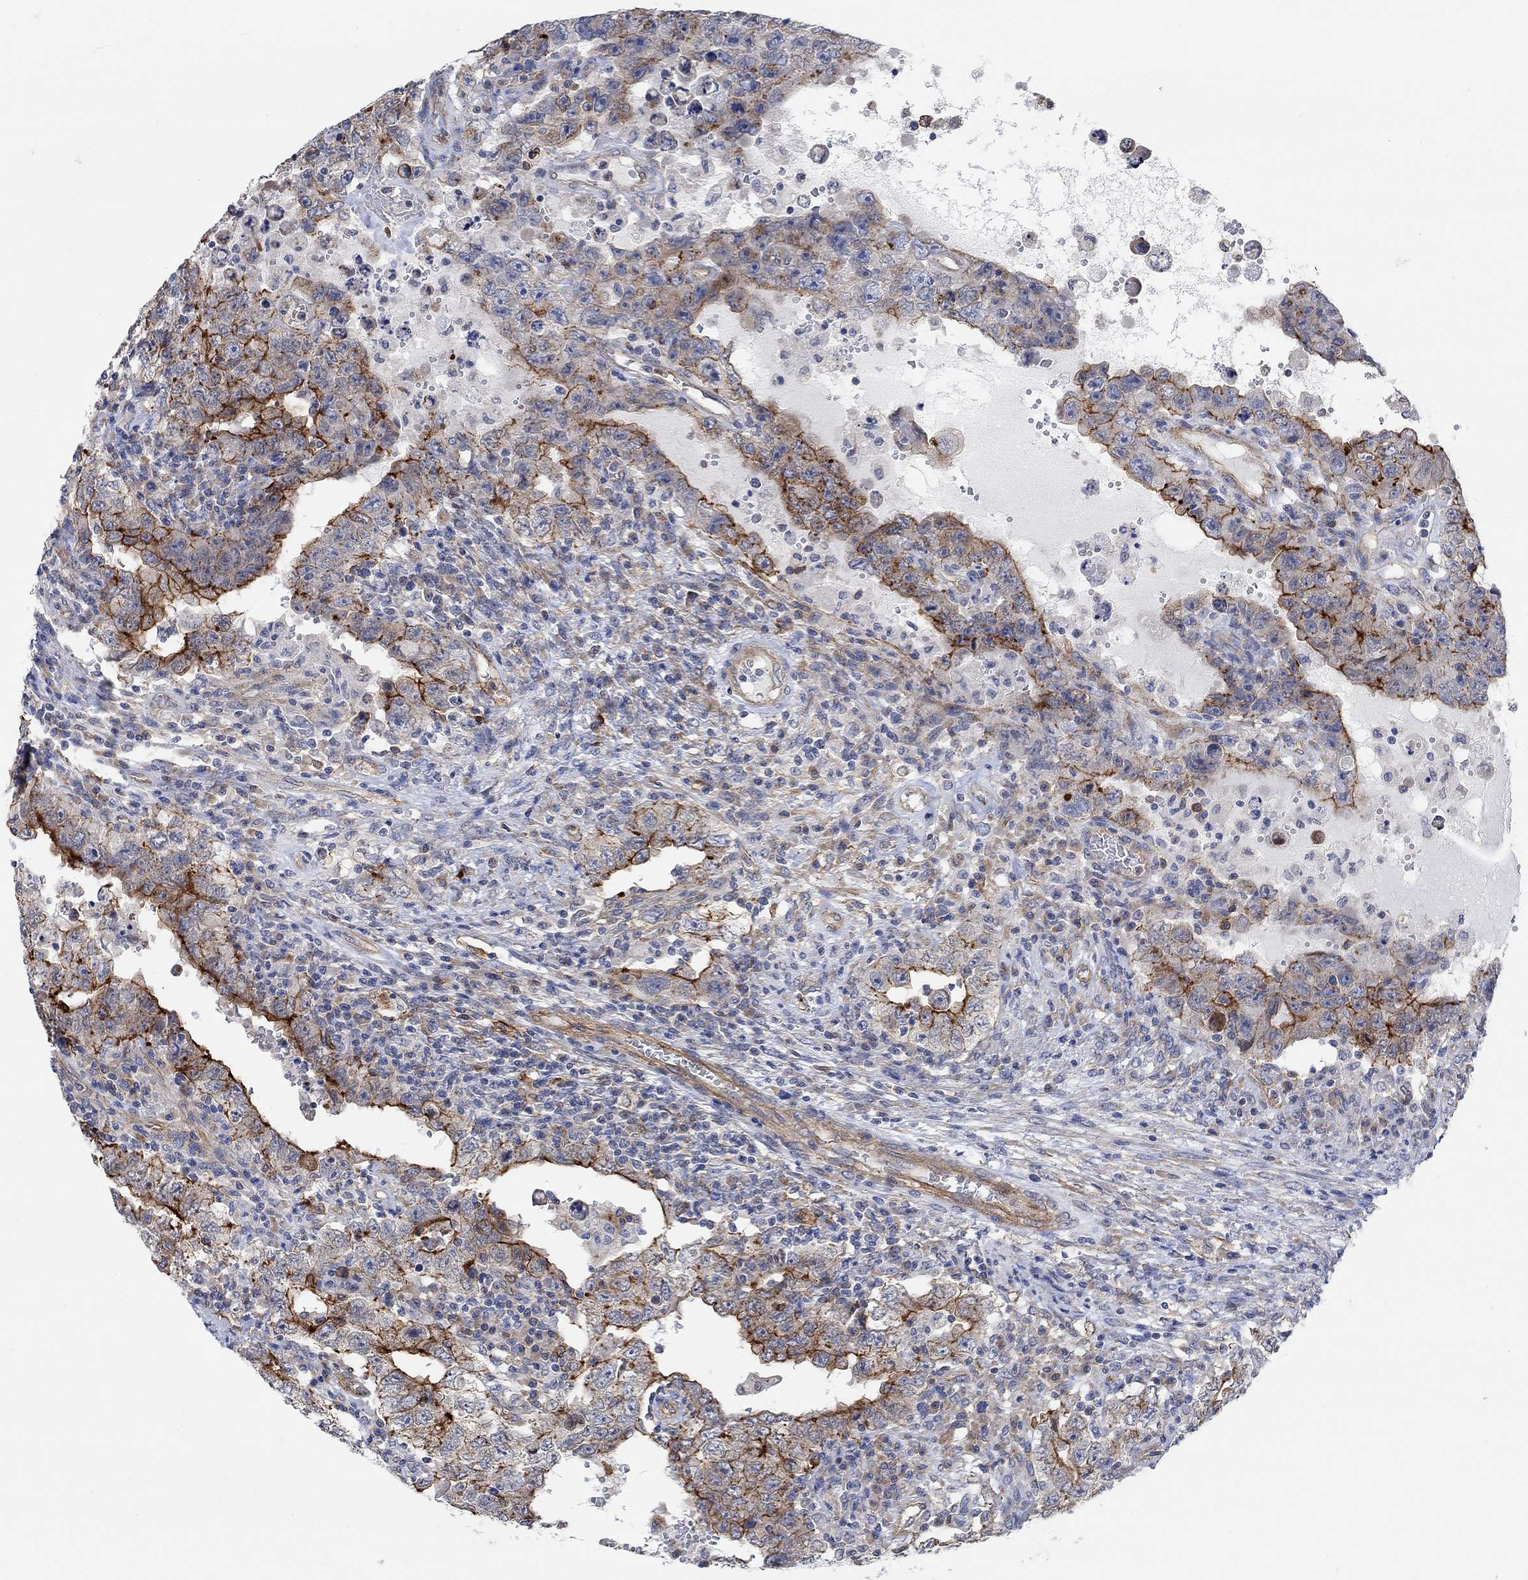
{"staining": {"intensity": "strong", "quantity": "25%-75%", "location": "cytoplasmic/membranous"}, "tissue": "testis cancer", "cell_type": "Tumor cells", "image_type": "cancer", "snomed": [{"axis": "morphology", "description": "Carcinoma, Embryonal, NOS"}, {"axis": "topography", "description": "Testis"}], "caption": "DAB immunohistochemical staining of human testis cancer exhibits strong cytoplasmic/membranous protein staining in approximately 25%-75% of tumor cells.", "gene": "SYT16", "patient": {"sex": "male", "age": 26}}